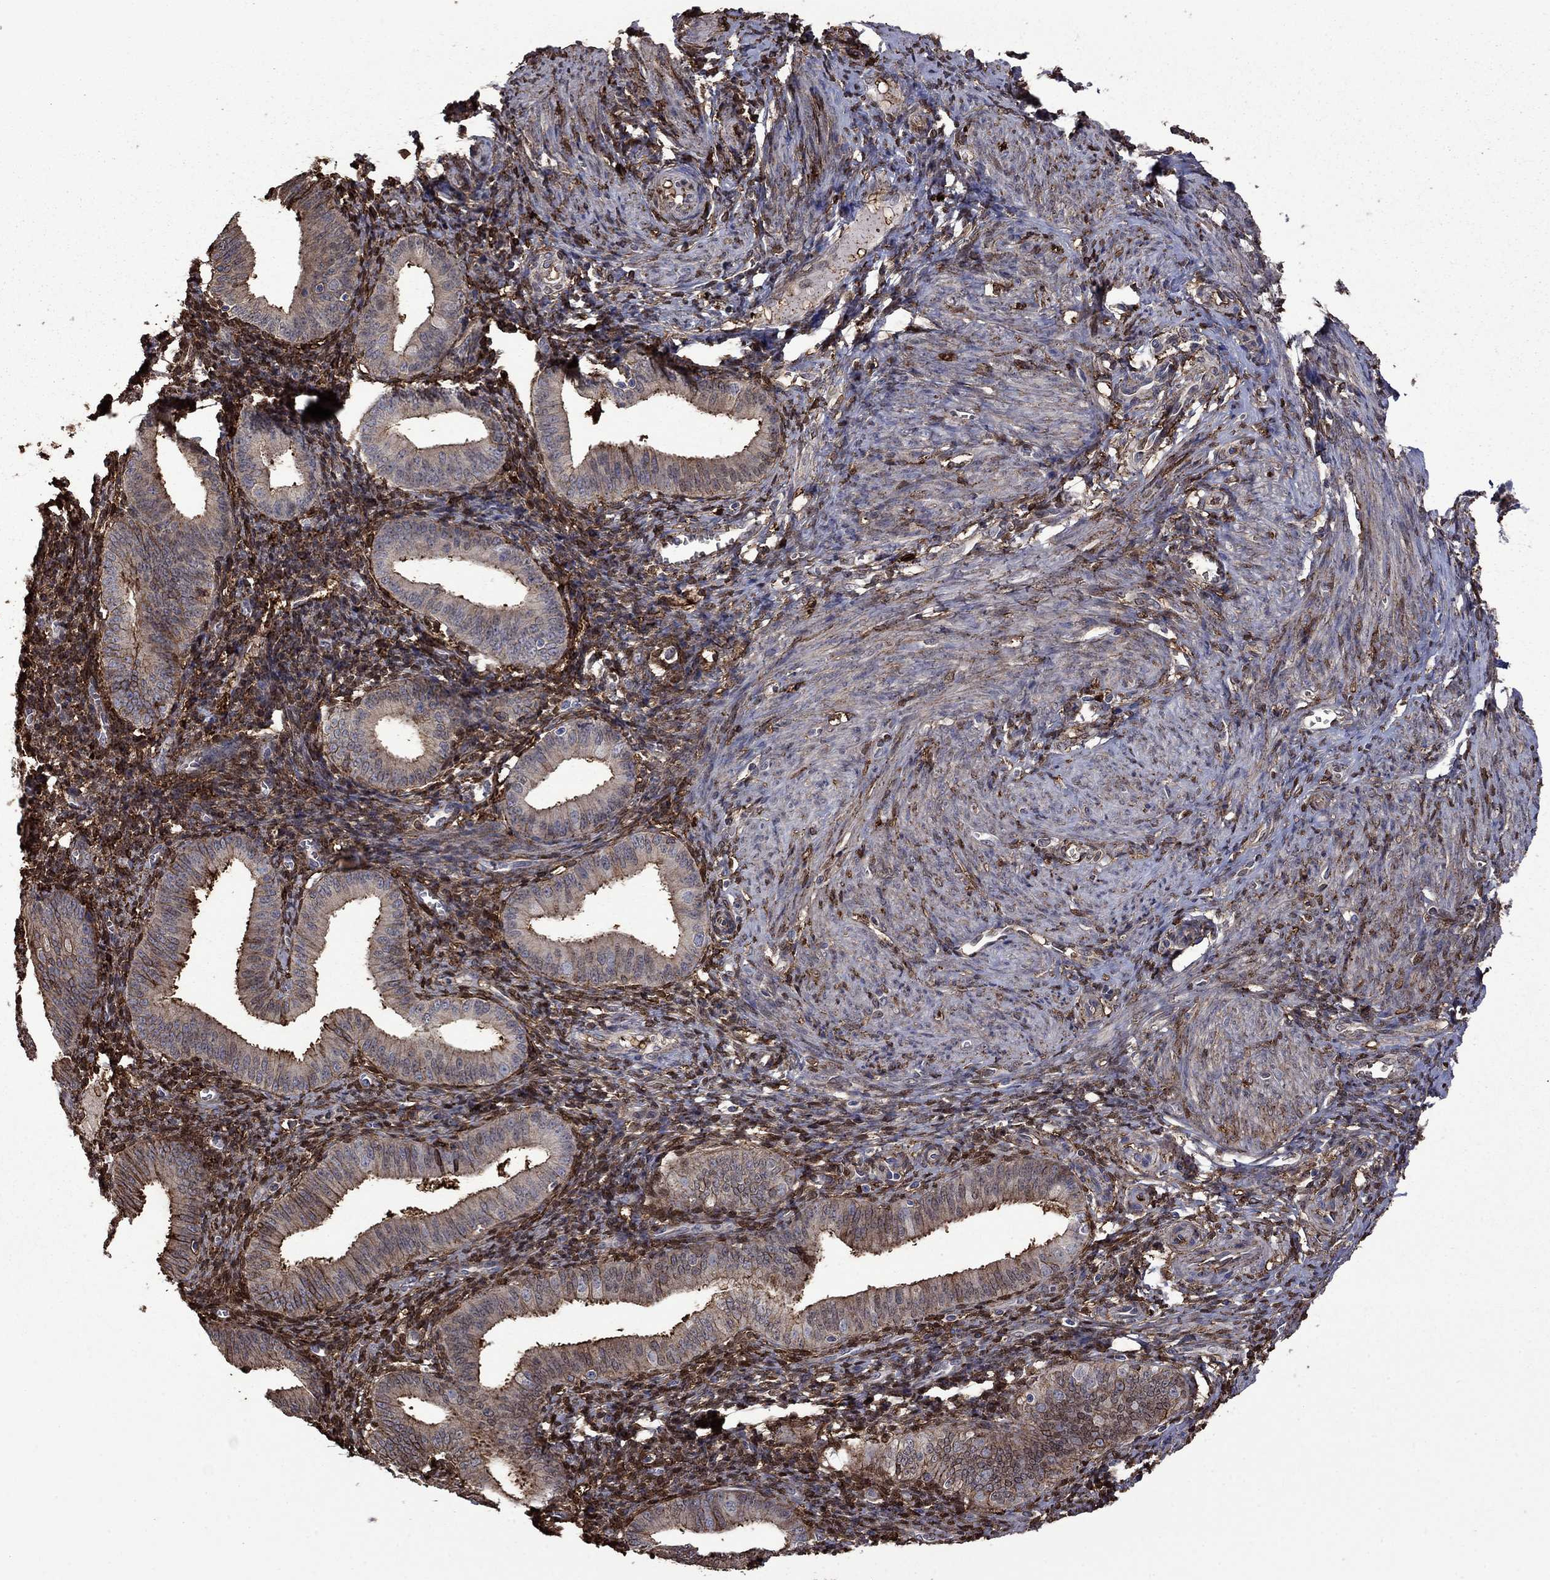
{"staining": {"intensity": "moderate", "quantity": ">75%", "location": "cytoplasmic/membranous"}, "tissue": "endometrium", "cell_type": "Cells in endometrial stroma", "image_type": "normal", "snomed": [{"axis": "morphology", "description": "Normal tissue, NOS"}, {"axis": "topography", "description": "Endometrium"}], "caption": "A medium amount of moderate cytoplasmic/membranous staining is identified in approximately >75% of cells in endometrial stroma in normal endometrium.", "gene": "PLAU", "patient": {"sex": "female", "age": 42}}